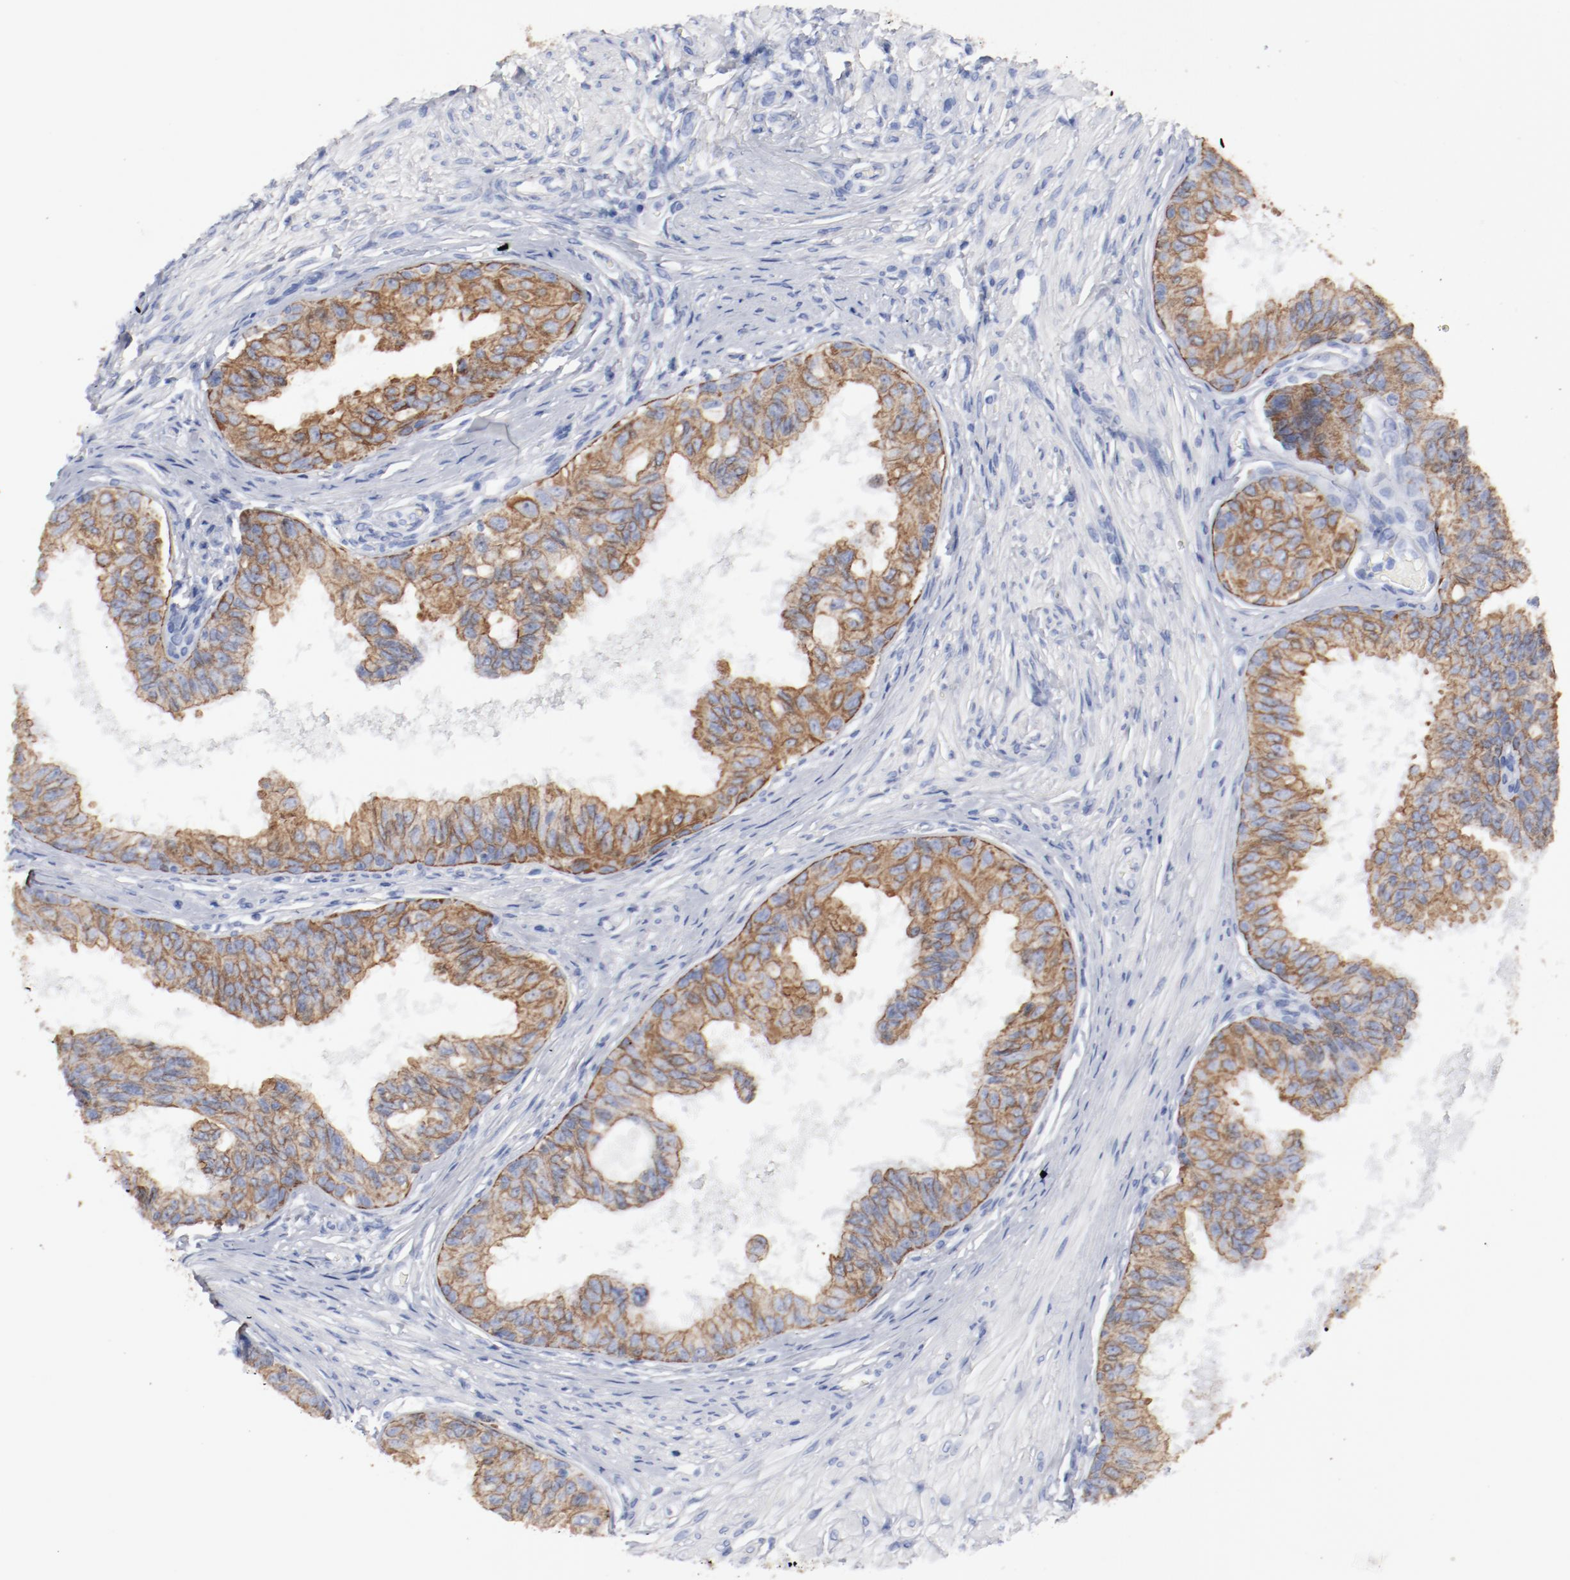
{"staining": {"intensity": "moderate", "quantity": ">75%", "location": "cytoplasmic/membranous"}, "tissue": "prostate", "cell_type": "Glandular cells", "image_type": "normal", "snomed": [{"axis": "morphology", "description": "Normal tissue, NOS"}, {"axis": "topography", "description": "Prostate"}, {"axis": "topography", "description": "Seminal veicle"}], "caption": "Immunohistochemical staining of benign human prostate displays moderate cytoplasmic/membranous protein staining in approximately >75% of glandular cells. (IHC, brightfield microscopy, high magnification).", "gene": "TSPAN6", "patient": {"sex": "male", "age": 60}}